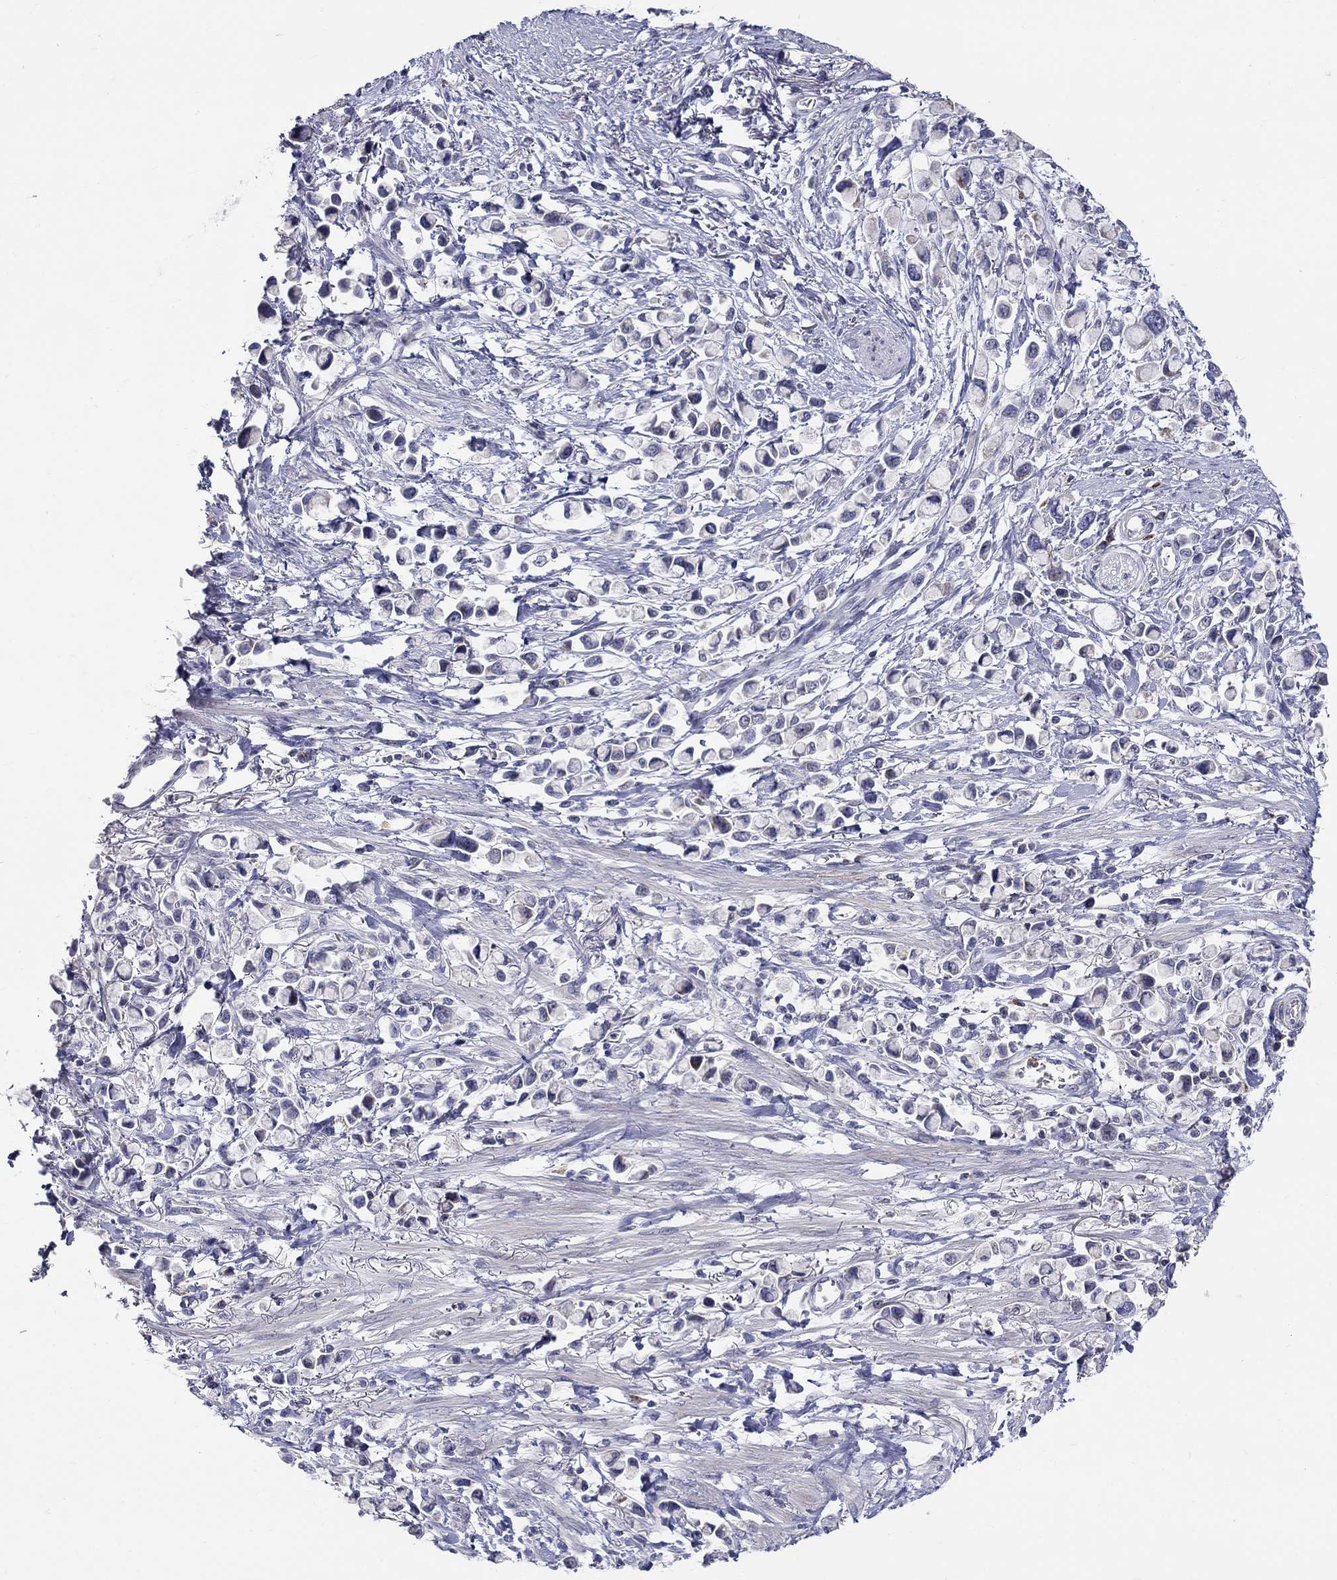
{"staining": {"intensity": "negative", "quantity": "none", "location": "none"}, "tissue": "stomach cancer", "cell_type": "Tumor cells", "image_type": "cancer", "snomed": [{"axis": "morphology", "description": "Adenocarcinoma, NOS"}, {"axis": "topography", "description": "Stomach"}], "caption": "Image shows no protein expression in tumor cells of stomach cancer tissue.", "gene": "HMX2", "patient": {"sex": "female", "age": 81}}